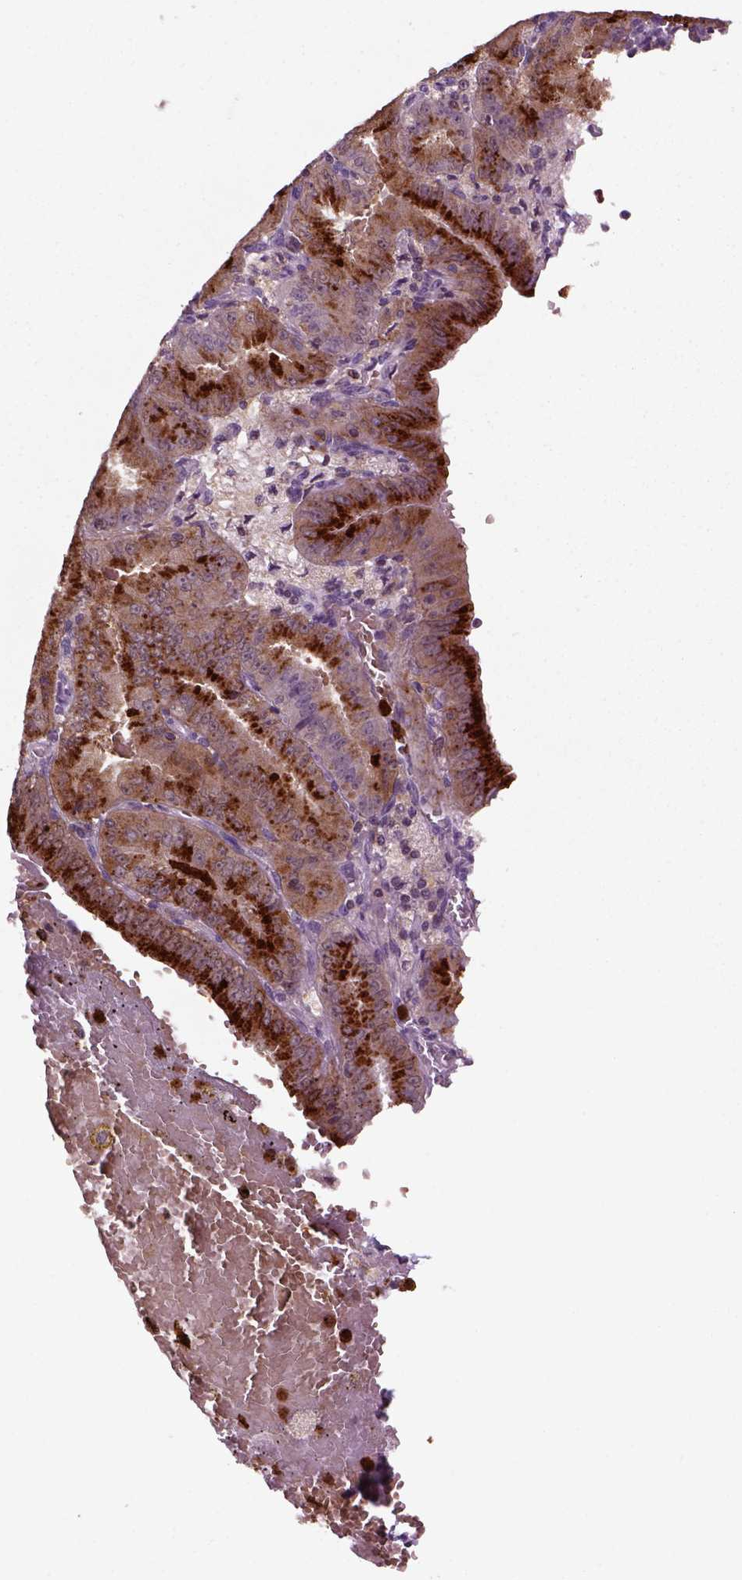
{"staining": {"intensity": "strong", "quantity": "<25%", "location": "cytoplasmic/membranous"}, "tissue": "endometrial cancer", "cell_type": "Tumor cells", "image_type": "cancer", "snomed": [{"axis": "morphology", "description": "Adenocarcinoma, NOS"}, {"axis": "topography", "description": "Endometrium"}], "caption": "About <25% of tumor cells in endometrial cancer exhibit strong cytoplasmic/membranous protein staining as visualized by brown immunohistochemical staining.", "gene": "NUDT16L1", "patient": {"sex": "female", "age": 66}}